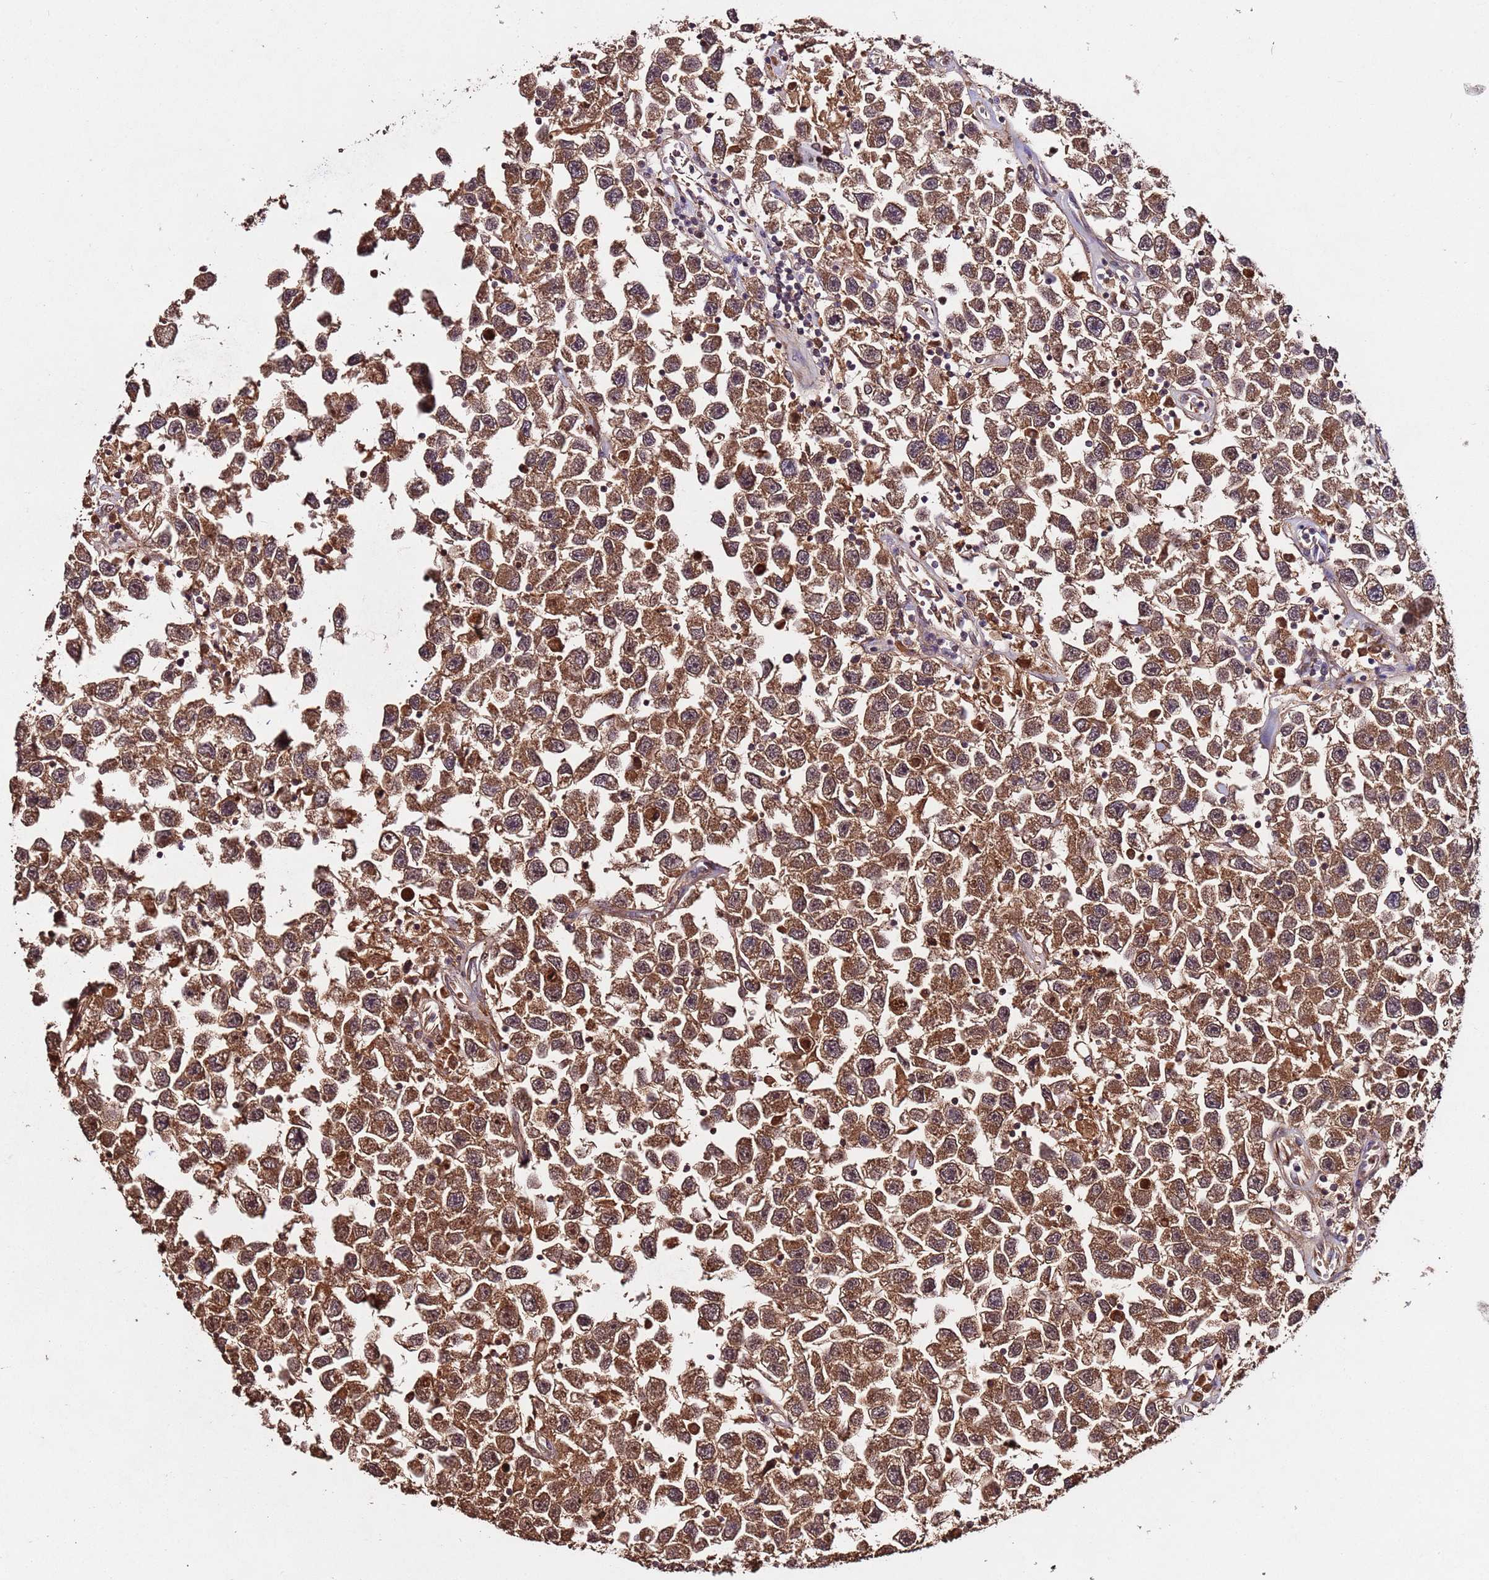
{"staining": {"intensity": "moderate", "quantity": ">75%", "location": "cytoplasmic/membranous"}, "tissue": "testis cancer", "cell_type": "Tumor cells", "image_type": "cancer", "snomed": [{"axis": "morphology", "description": "Seminoma, NOS"}, {"axis": "topography", "description": "Testis"}], "caption": "This is a photomicrograph of immunohistochemistry (IHC) staining of testis seminoma, which shows moderate staining in the cytoplasmic/membranous of tumor cells.", "gene": "RPS15A", "patient": {"sex": "male", "age": 26}}